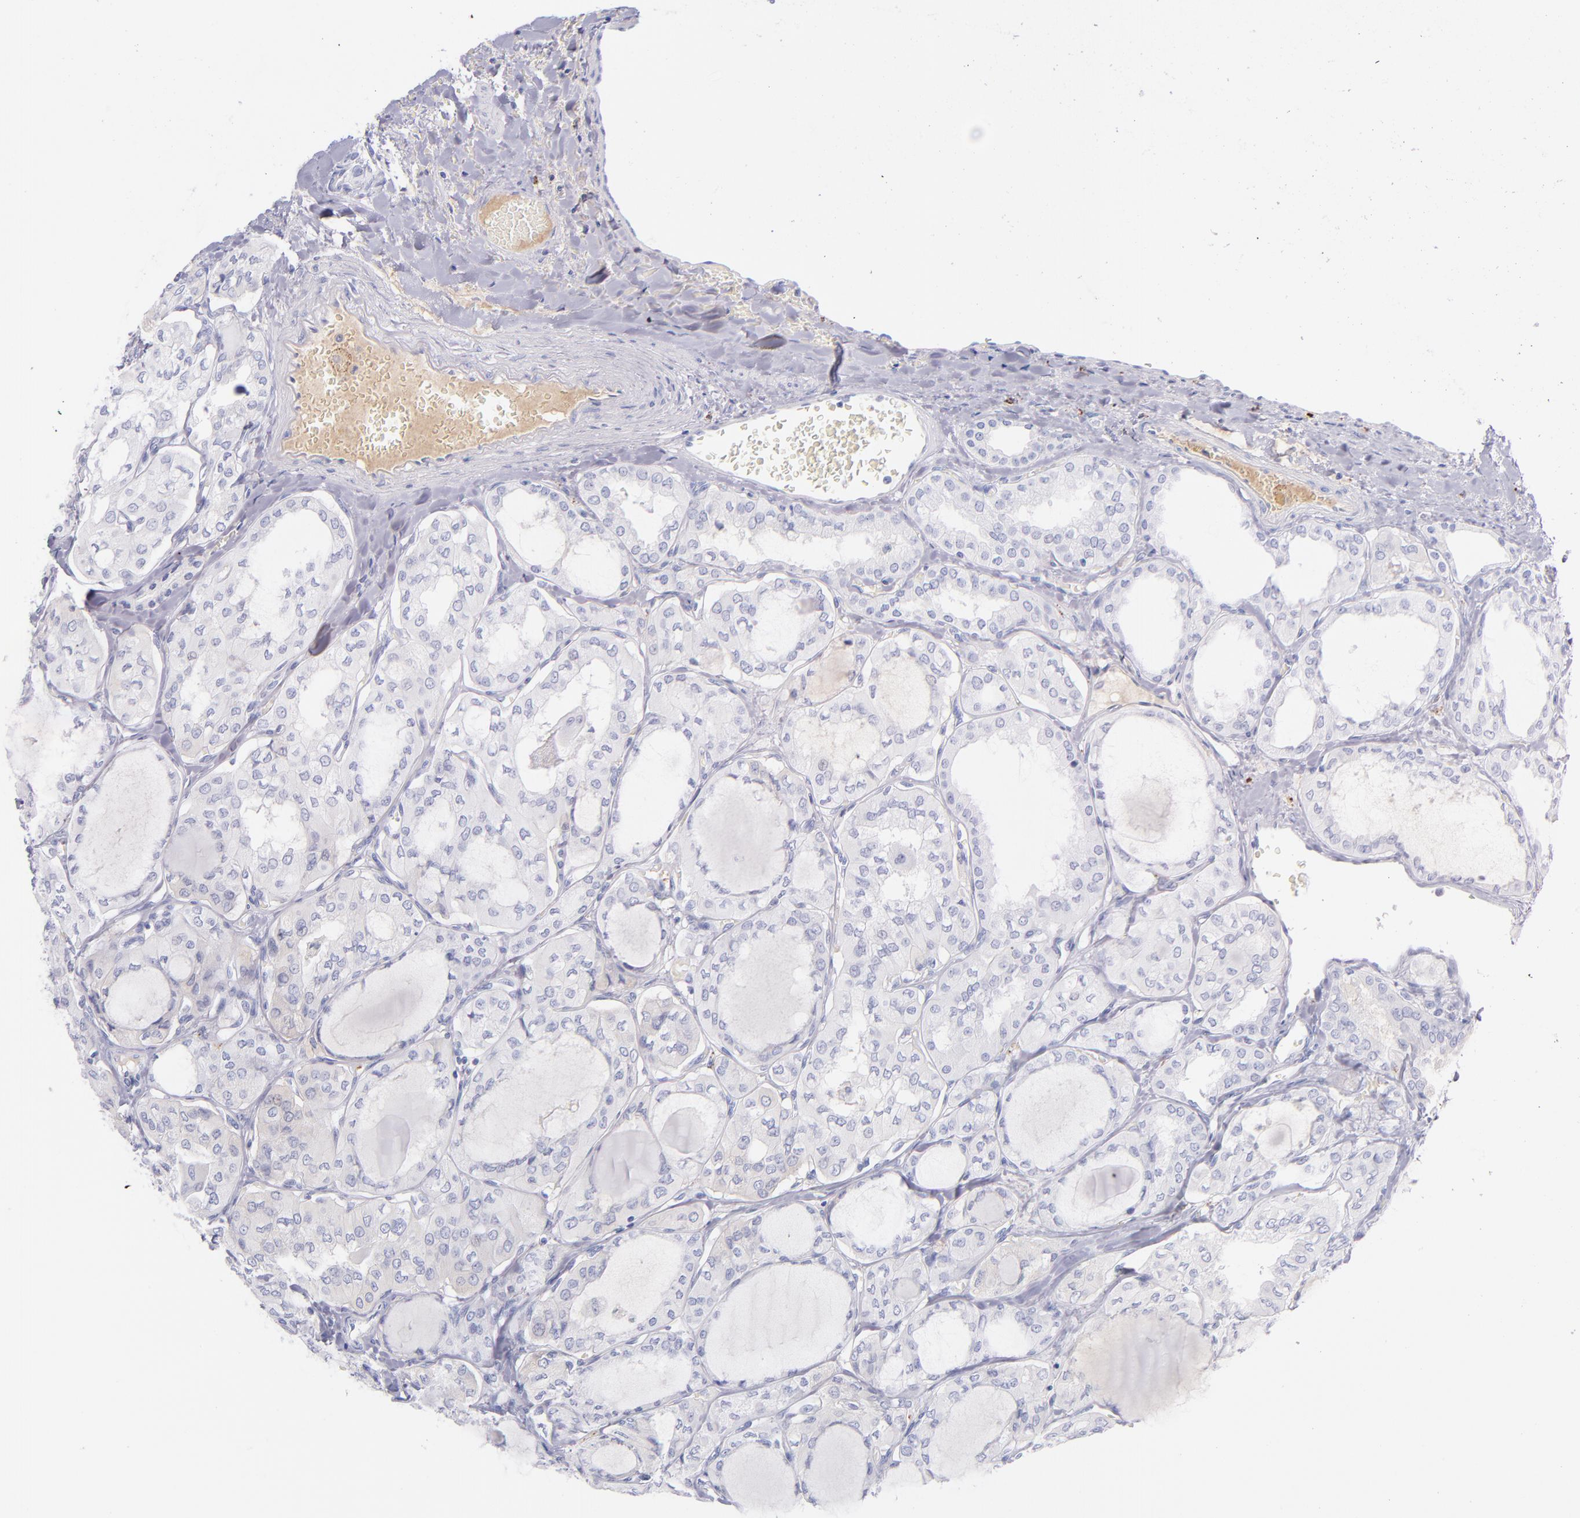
{"staining": {"intensity": "negative", "quantity": "none", "location": "none"}, "tissue": "thyroid cancer", "cell_type": "Tumor cells", "image_type": "cancer", "snomed": [{"axis": "morphology", "description": "Papillary adenocarcinoma, NOS"}, {"axis": "topography", "description": "Thyroid gland"}], "caption": "An image of human thyroid cancer is negative for staining in tumor cells.", "gene": "HP", "patient": {"sex": "male", "age": 20}}